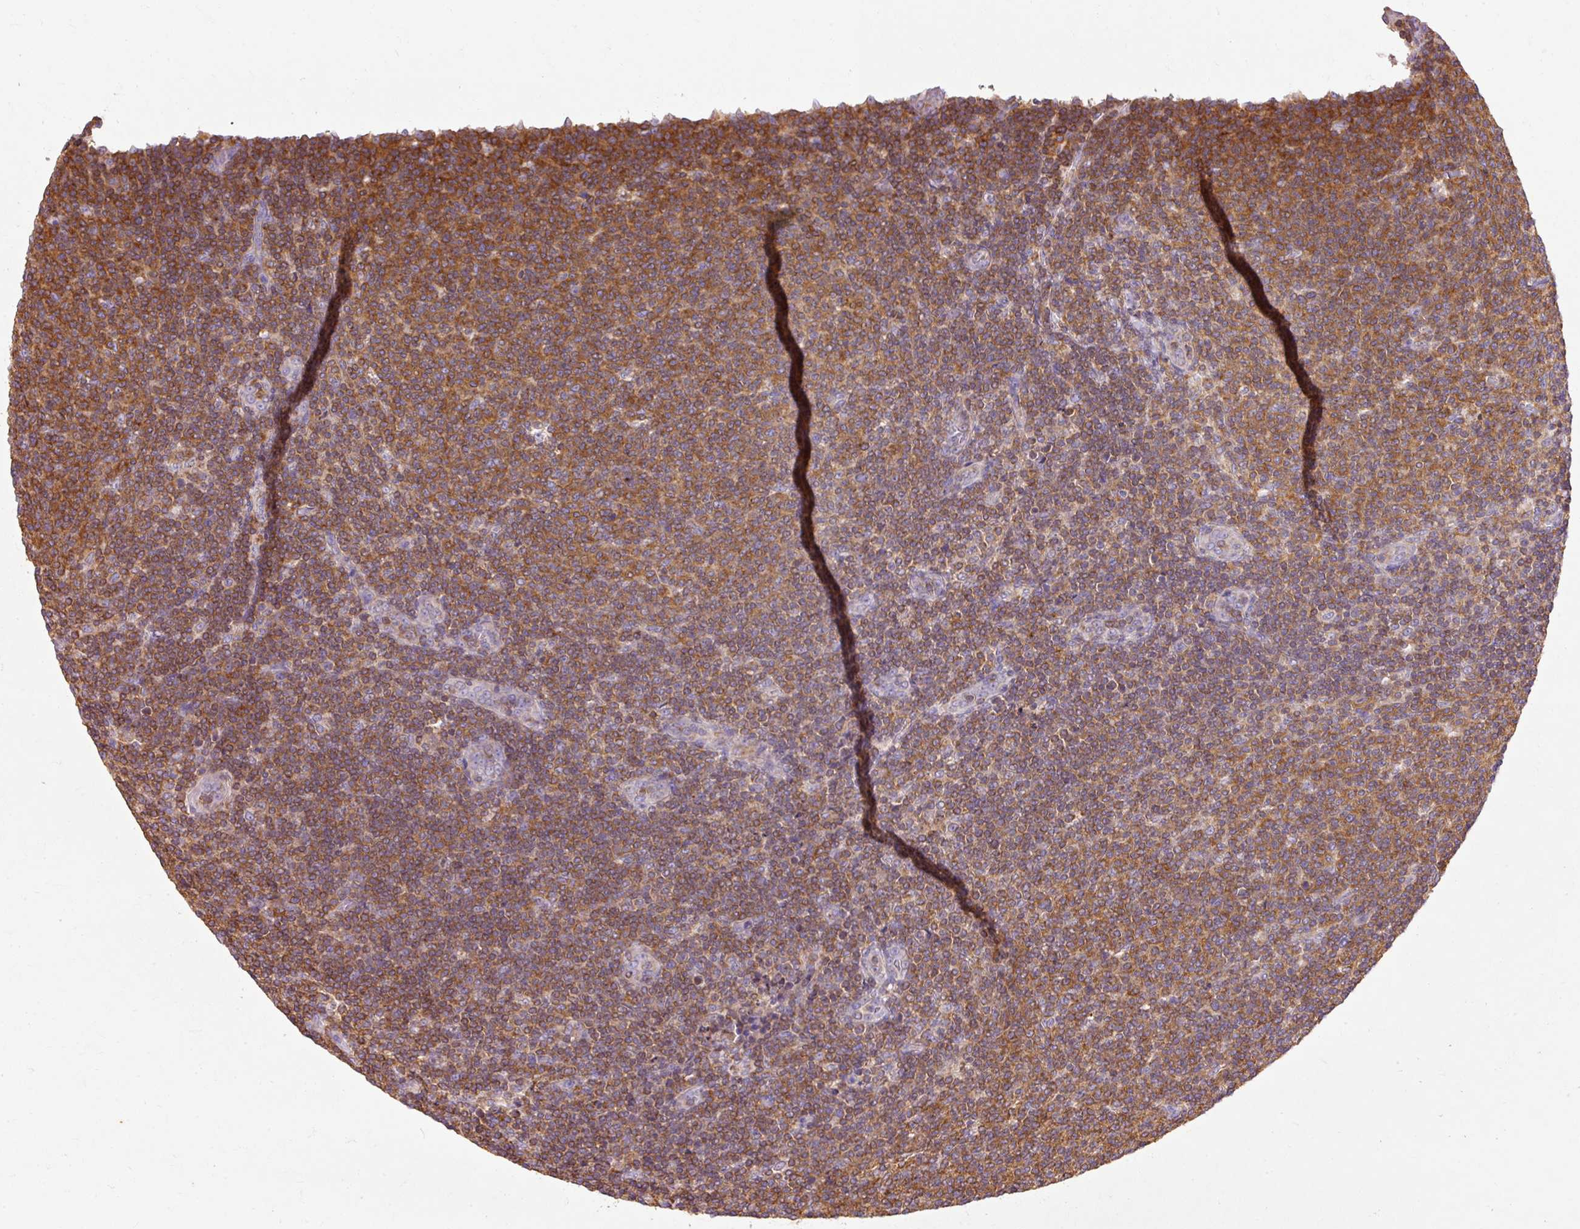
{"staining": {"intensity": "moderate", "quantity": ">75%", "location": "cytoplasmic/membranous"}, "tissue": "lymphoma", "cell_type": "Tumor cells", "image_type": "cancer", "snomed": [{"axis": "morphology", "description": "Malignant lymphoma, non-Hodgkin's type, Low grade"}, {"axis": "topography", "description": "Lymph node"}], "caption": "Human lymphoma stained for a protein (brown) shows moderate cytoplasmic/membranous positive staining in approximately >75% of tumor cells.", "gene": "IMMT", "patient": {"sex": "male", "age": 66}}